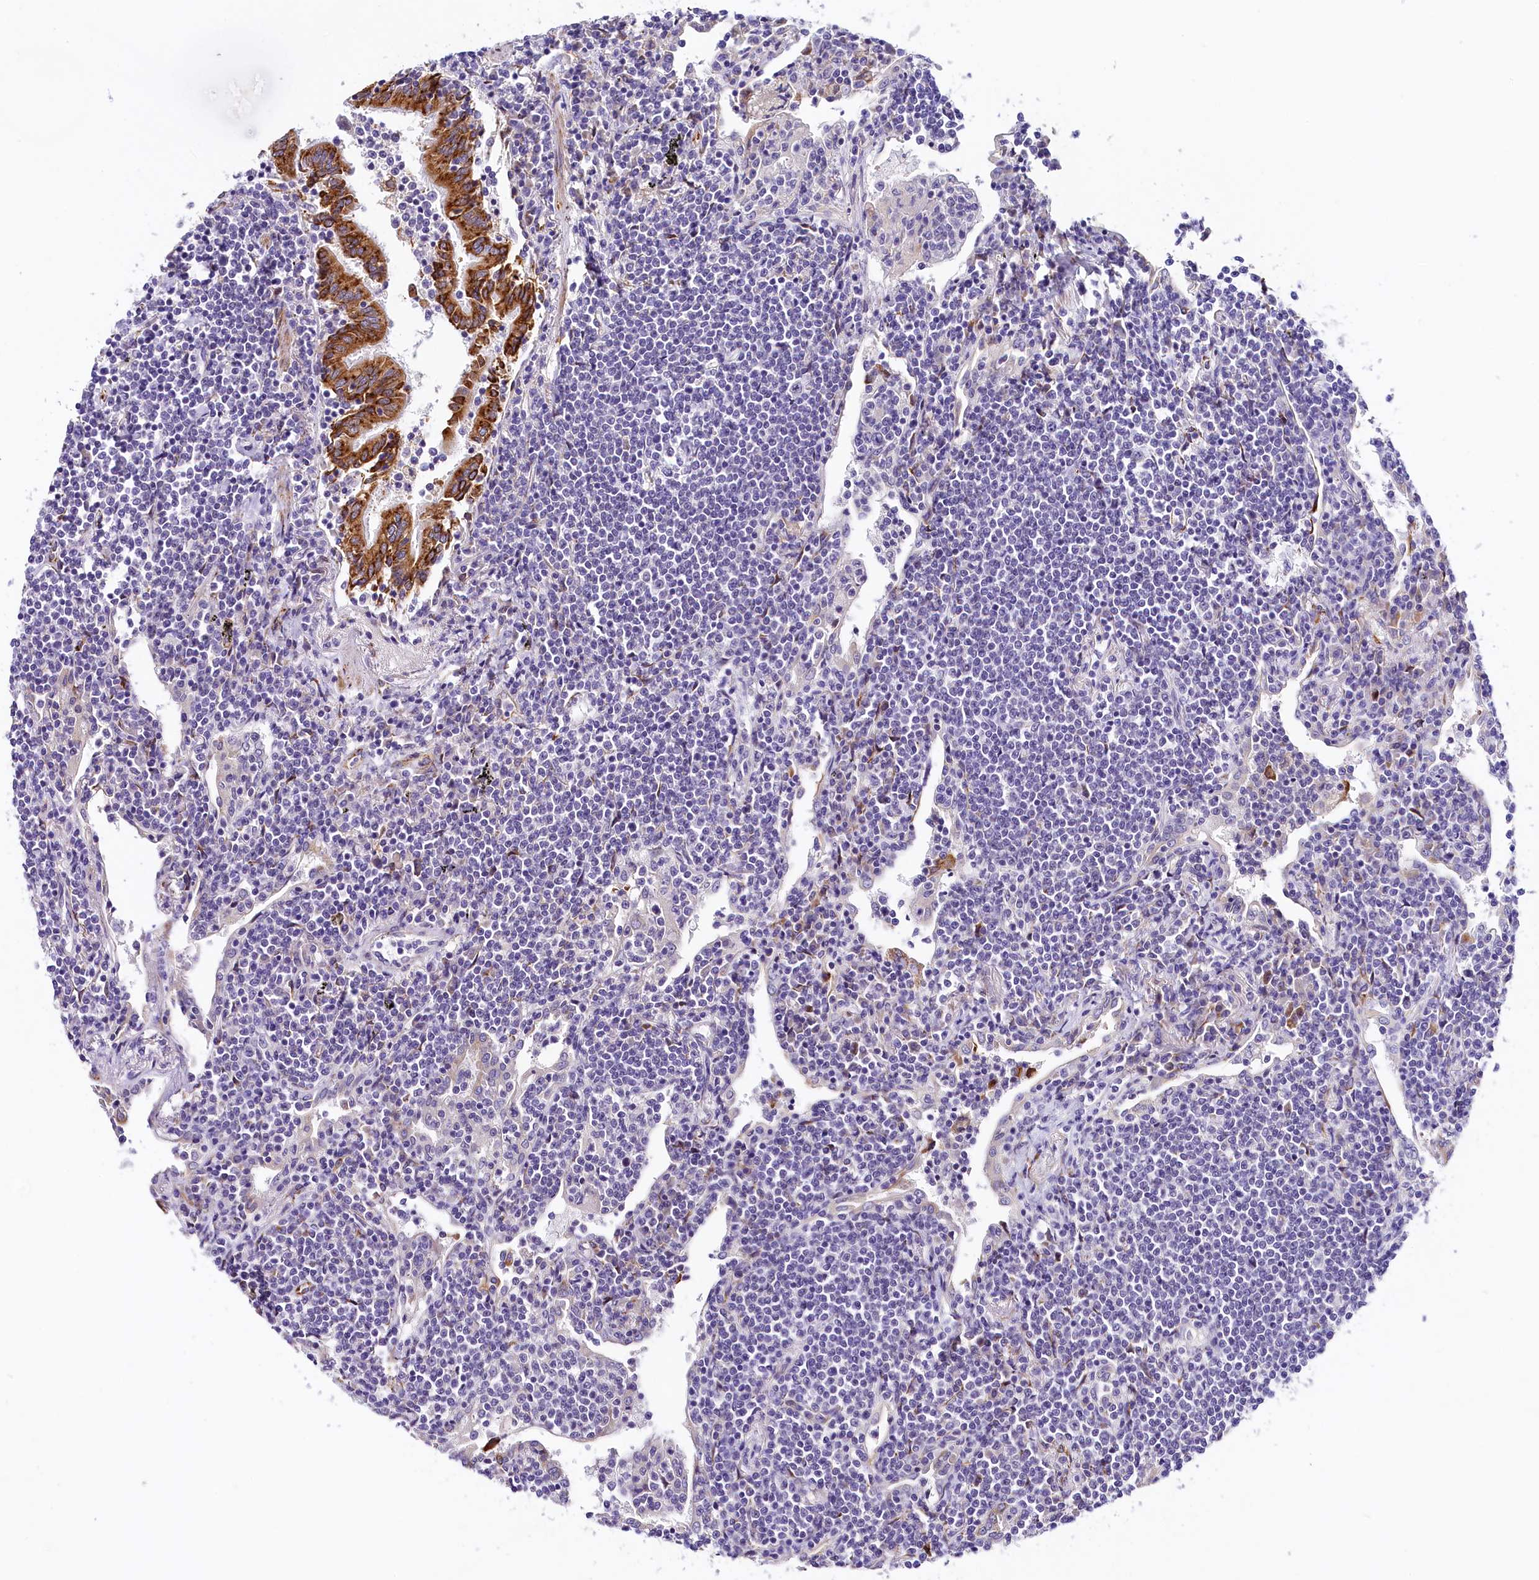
{"staining": {"intensity": "negative", "quantity": "none", "location": "none"}, "tissue": "lymphoma", "cell_type": "Tumor cells", "image_type": "cancer", "snomed": [{"axis": "morphology", "description": "Malignant lymphoma, non-Hodgkin's type, Low grade"}, {"axis": "topography", "description": "Lung"}], "caption": "A histopathology image of human lymphoma is negative for staining in tumor cells.", "gene": "ITGA1", "patient": {"sex": "female", "age": 71}}